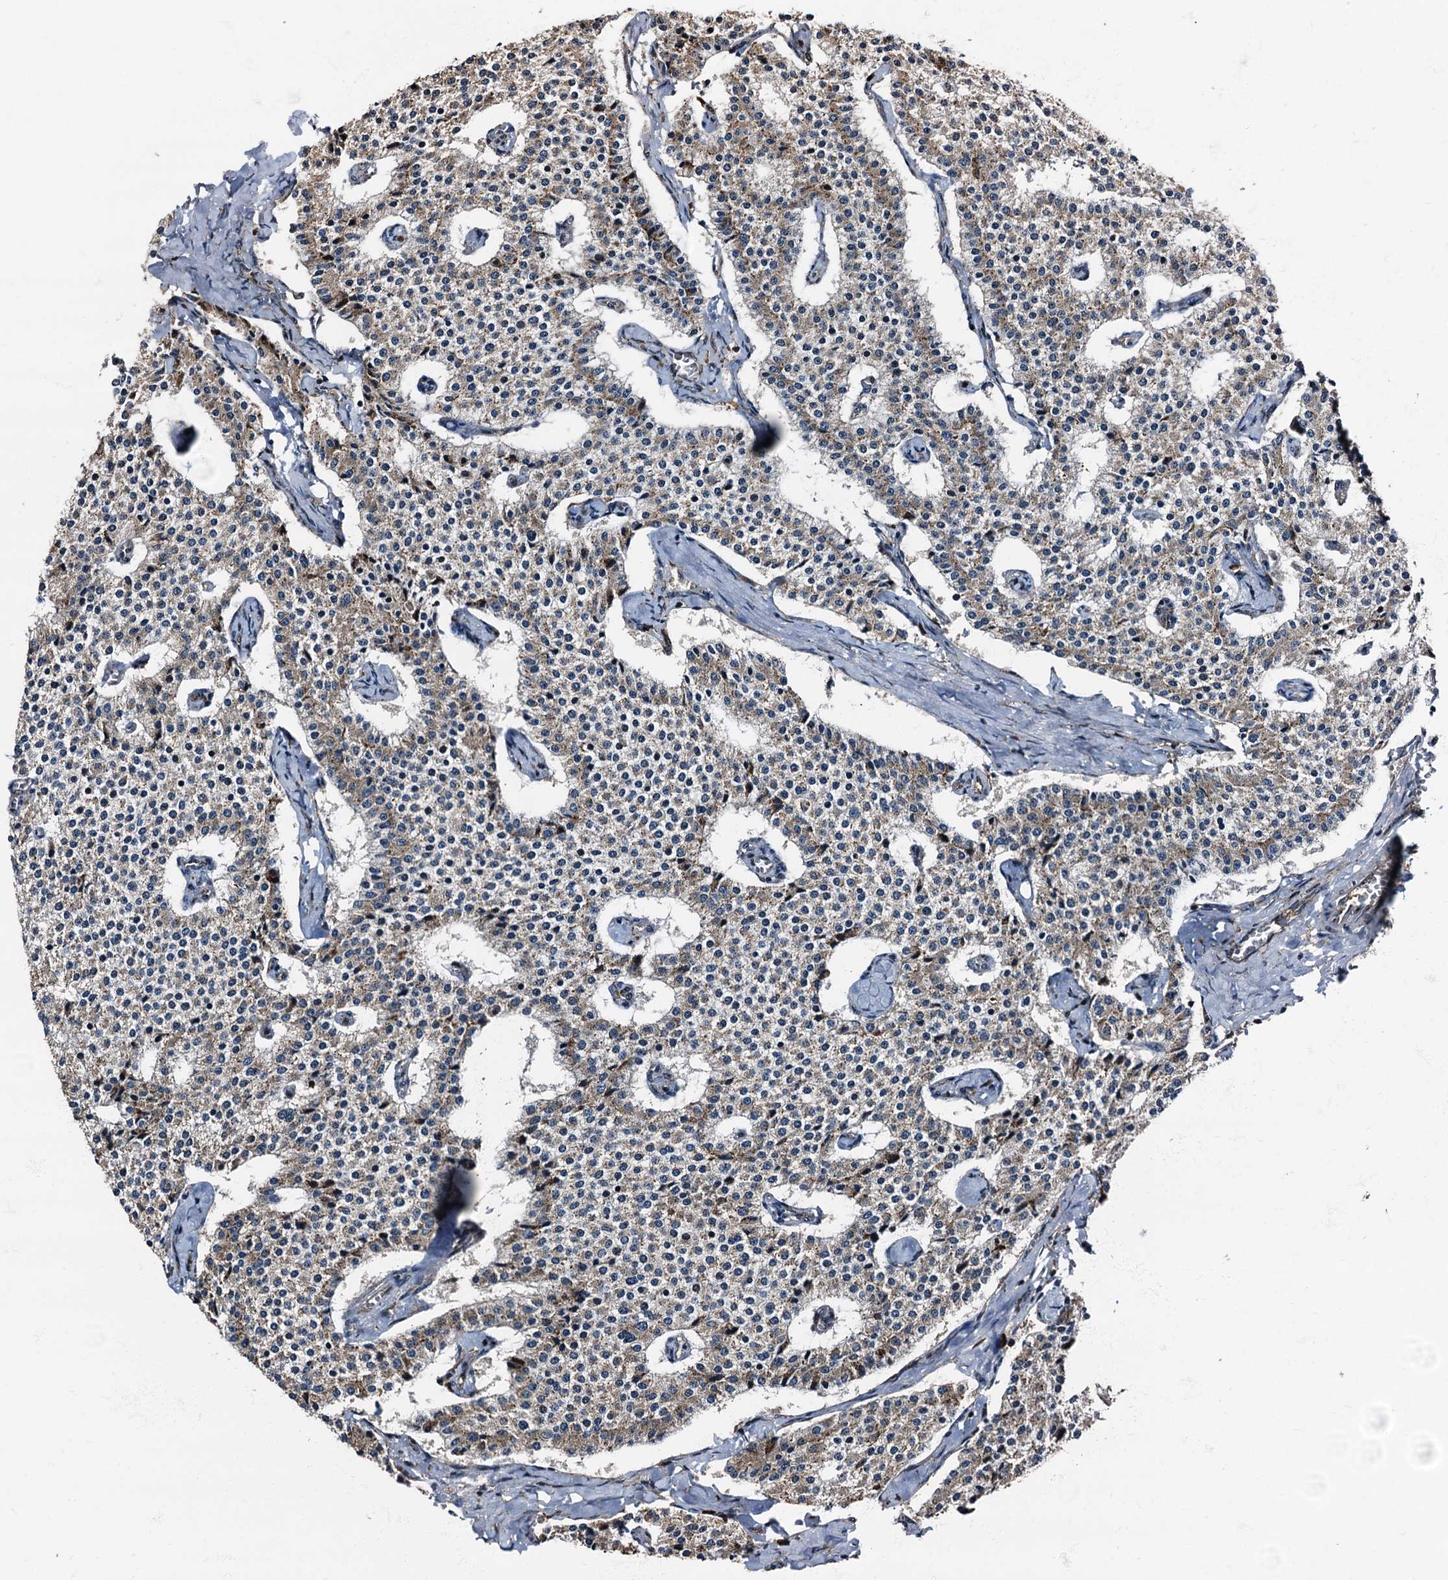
{"staining": {"intensity": "weak", "quantity": "<25%", "location": "cytoplasmic/membranous"}, "tissue": "carcinoid", "cell_type": "Tumor cells", "image_type": "cancer", "snomed": [{"axis": "morphology", "description": "Carcinoid, malignant, NOS"}, {"axis": "topography", "description": "Colon"}], "caption": "Carcinoid stained for a protein using immunohistochemistry (IHC) reveals no staining tumor cells.", "gene": "ATP2C1", "patient": {"sex": "female", "age": 52}}